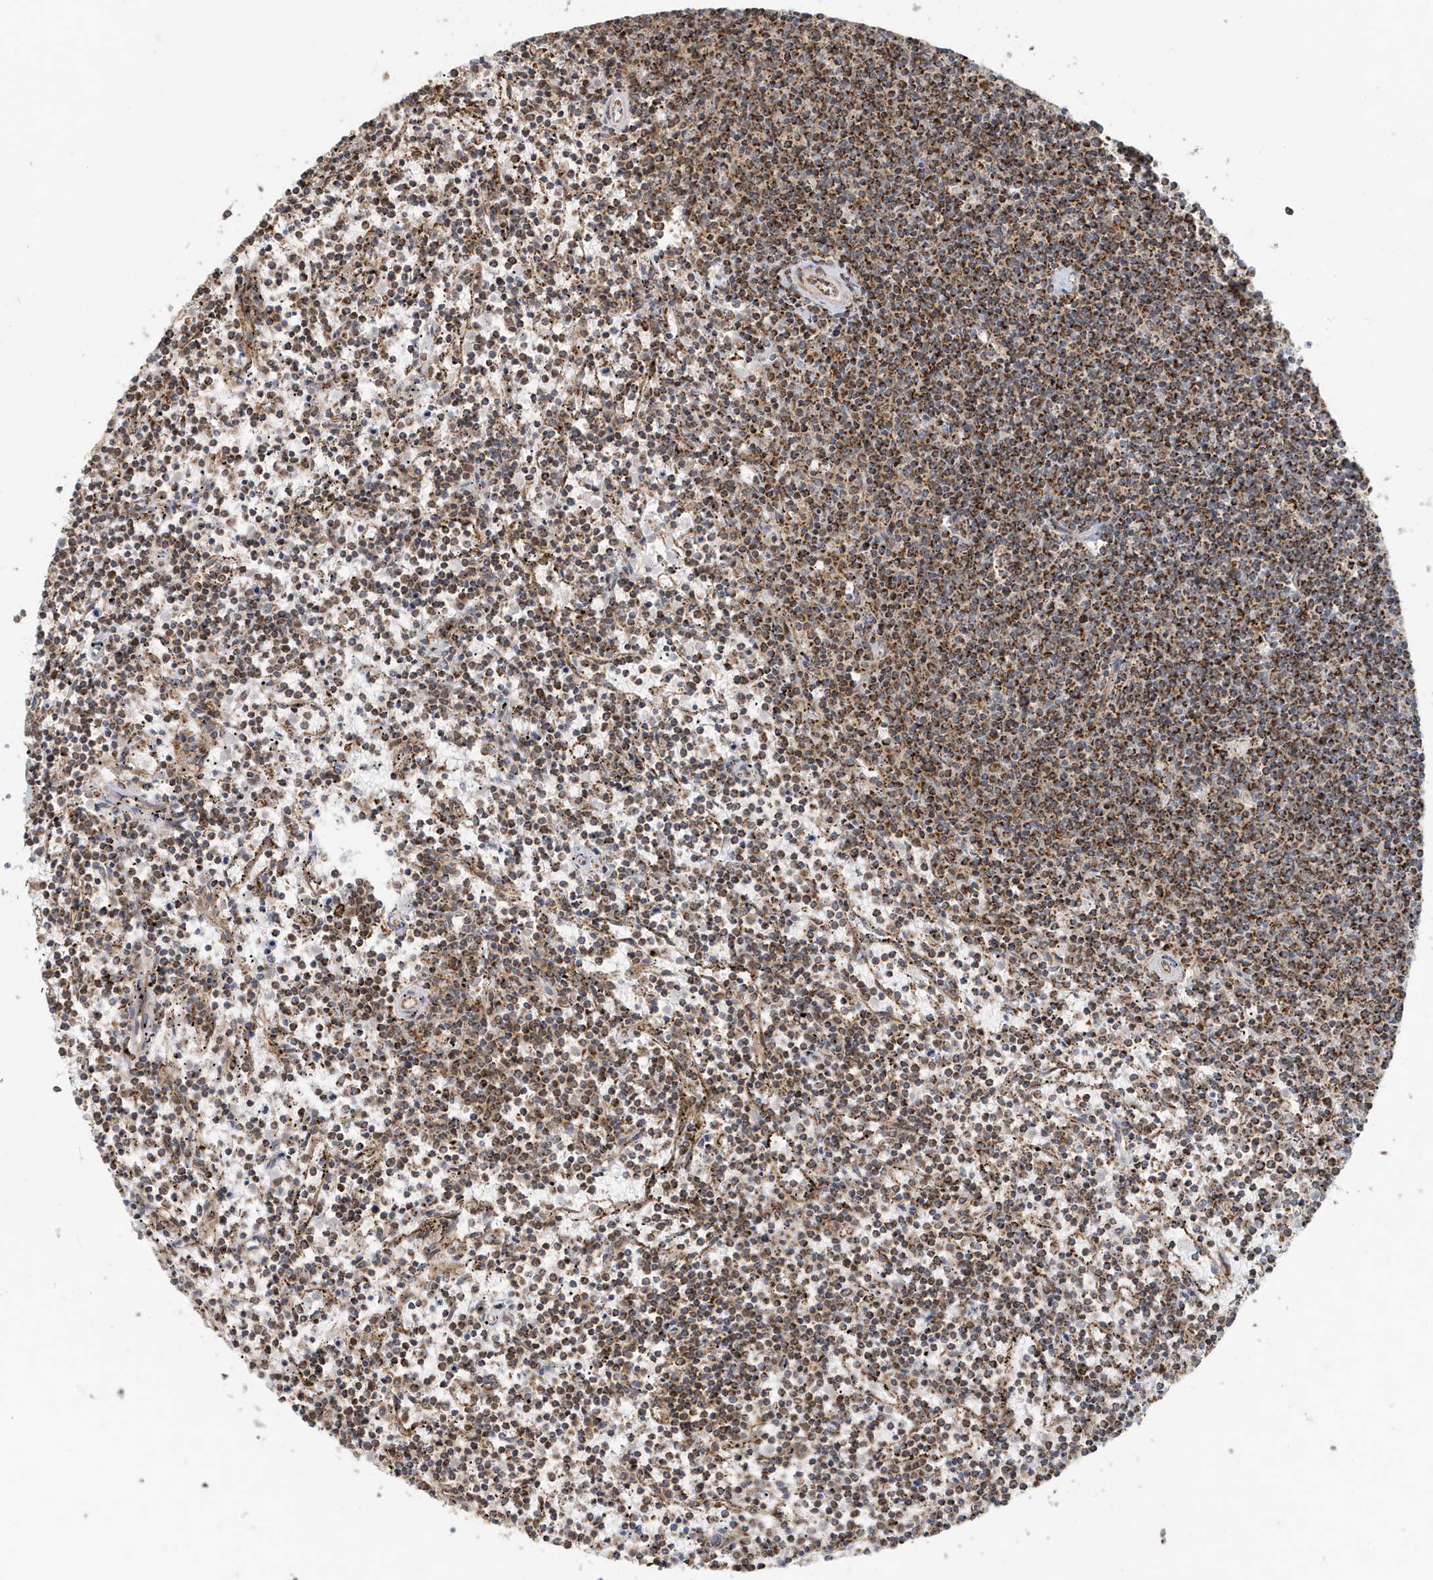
{"staining": {"intensity": "strong", "quantity": ">75%", "location": "cytoplasmic/membranous"}, "tissue": "lymphoma", "cell_type": "Tumor cells", "image_type": "cancer", "snomed": [{"axis": "morphology", "description": "Malignant lymphoma, non-Hodgkin's type, Low grade"}, {"axis": "topography", "description": "Spleen"}], "caption": "This image demonstrates immunohistochemistry (IHC) staining of human low-grade malignant lymphoma, non-Hodgkin's type, with high strong cytoplasmic/membranous staining in approximately >75% of tumor cells.", "gene": "MAN1A1", "patient": {"sex": "female", "age": 50}}